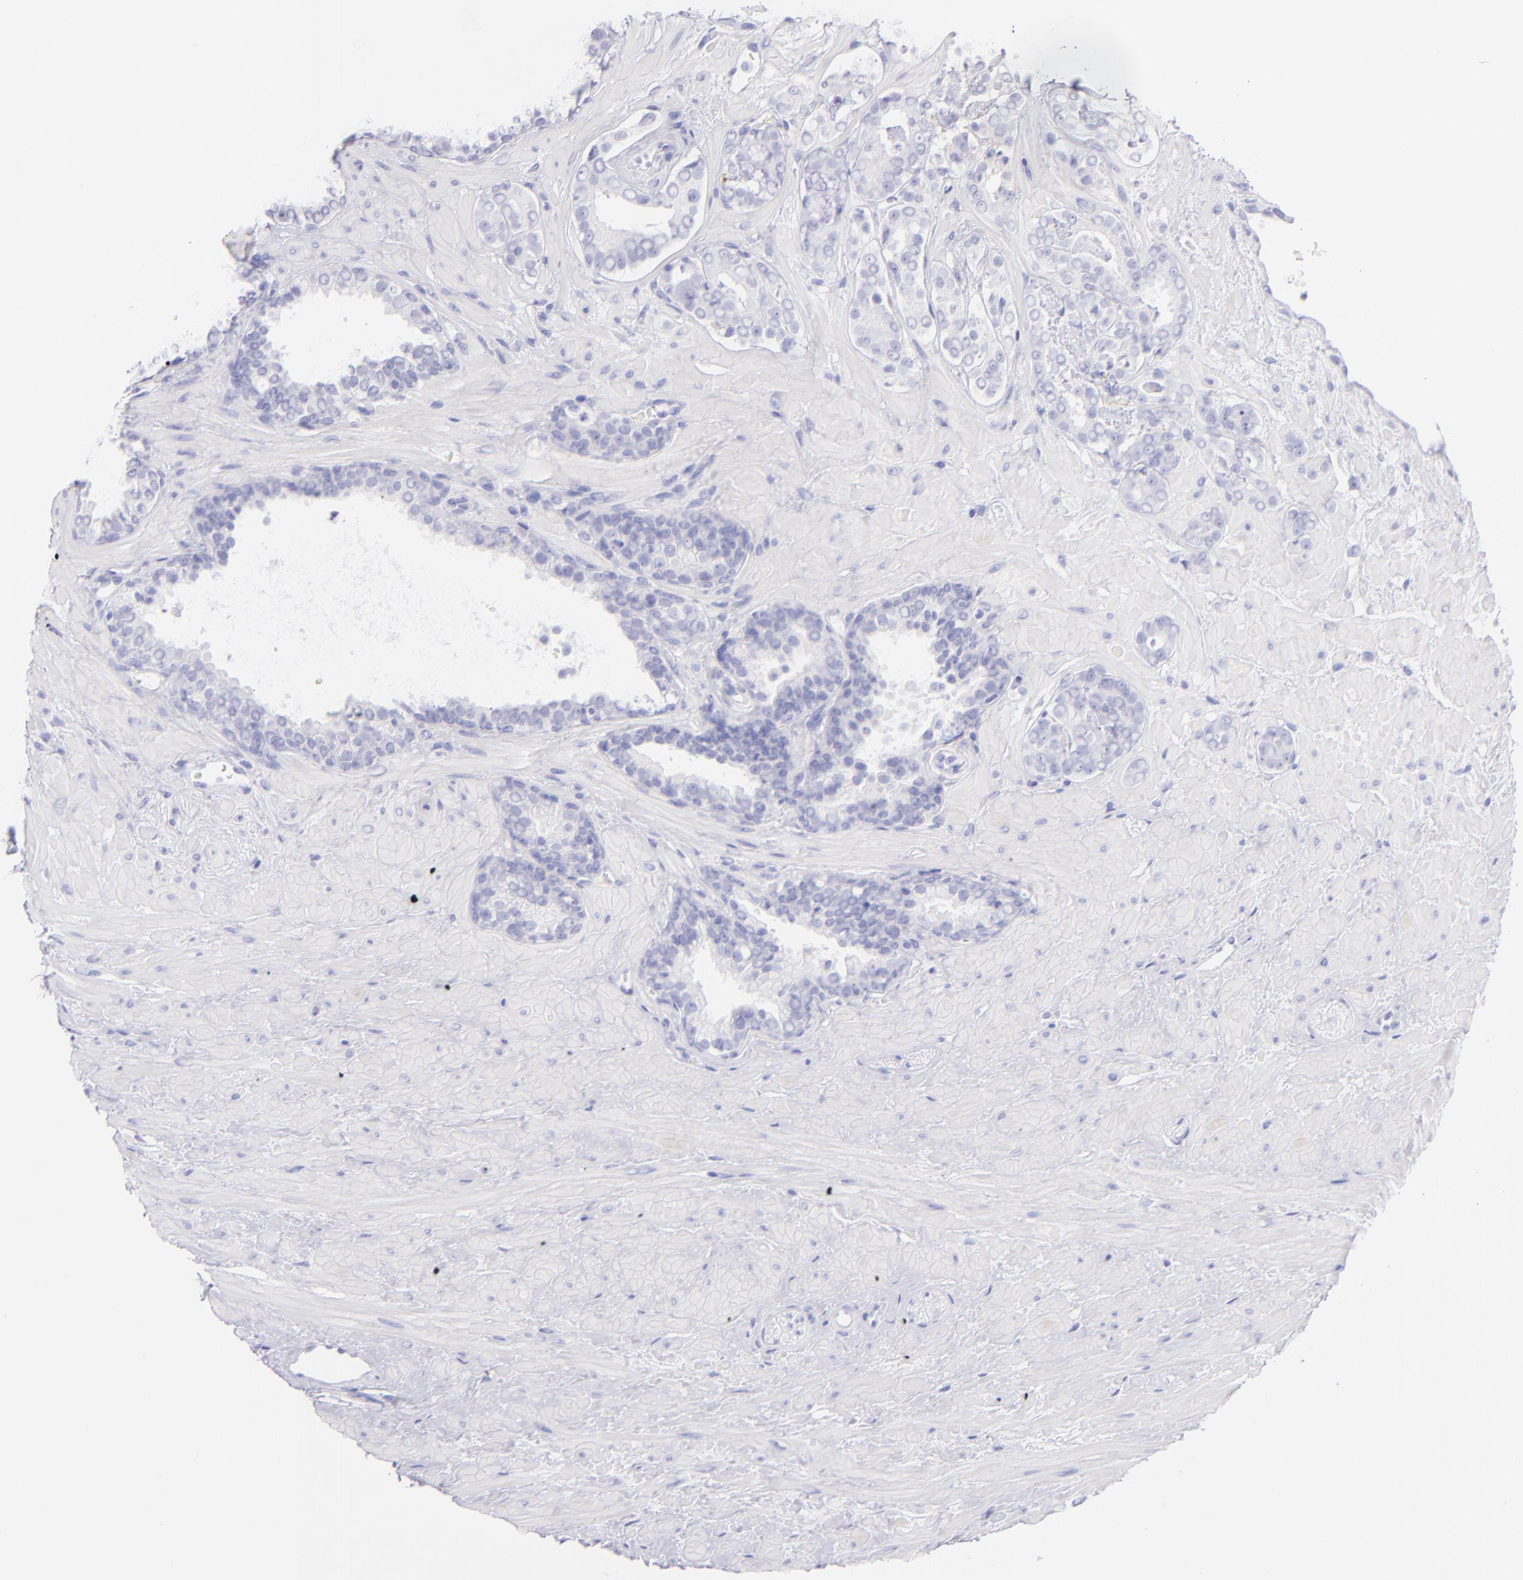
{"staining": {"intensity": "negative", "quantity": "none", "location": "none"}, "tissue": "prostate cancer", "cell_type": "Tumor cells", "image_type": "cancer", "snomed": [{"axis": "morphology", "description": "Adenocarcinoma, Low grade"}, {"axis": "topography", "description": "Prostate"}], "caption": "A micrograph of prostate low-grade adenocarcinoma stained for a protein displays no brown staining in tumor cells.", "gene": "CD72", "patient": {"sex": "male", "age": 57}}